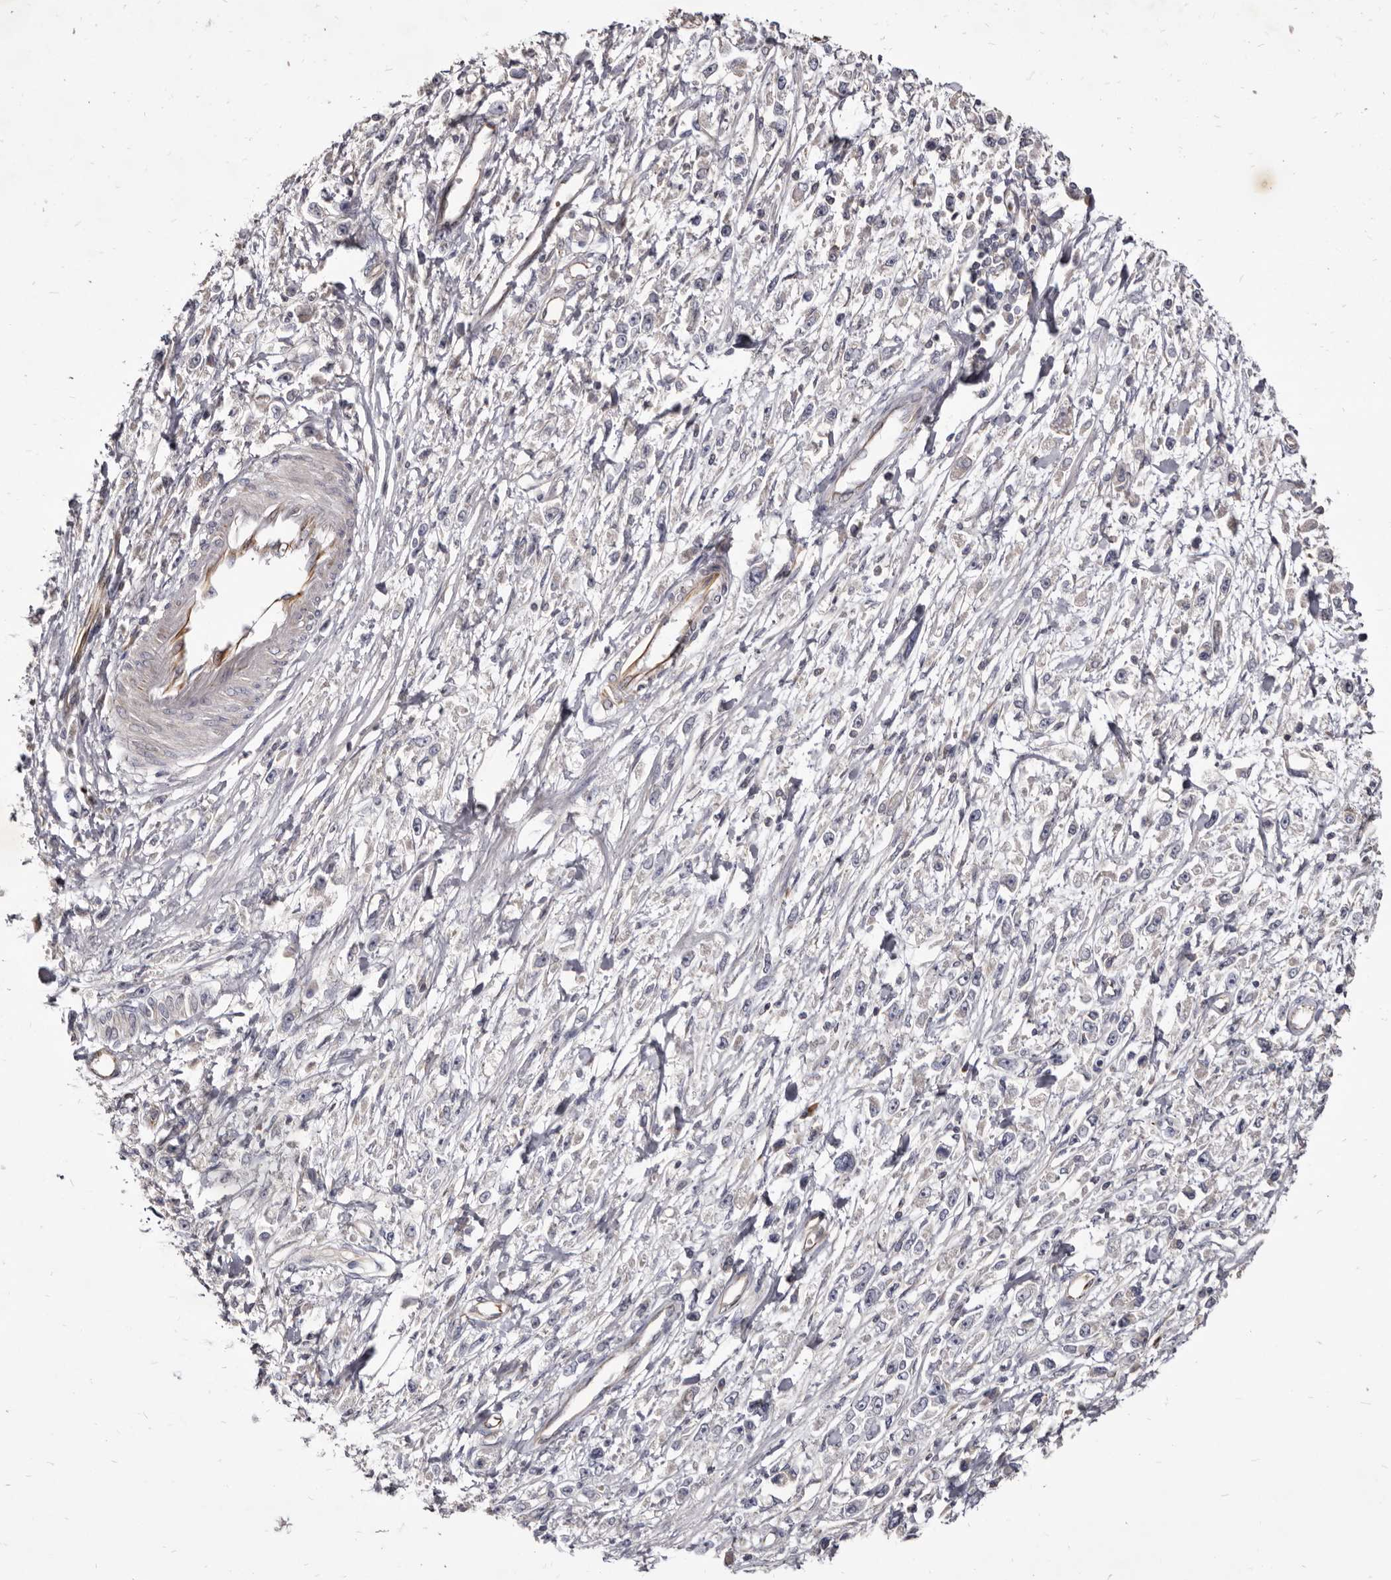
{"staining": {"intensity": "negative", "quantity": "none", "location": "none"}, "tissue": "stomach cancer", "cell_type": "Tumor cells", "image_type": "cancer", "snomed": [{"axis": "morphology", "description": "Adenocarcinoma, NOS"}, {"axis": "topography", "description": "Stomach"}], "caption": "High power microscopy micrograph of an immunohistochemistry (IHC) photomicrograph of adenocarcinoma (stomach), revealing no significant staining in tumor cells. (Brightfield microscopy of DAB IHC at high magnification).", "gene": "FAS", "patient": {"sex": "female", "age": 59}}